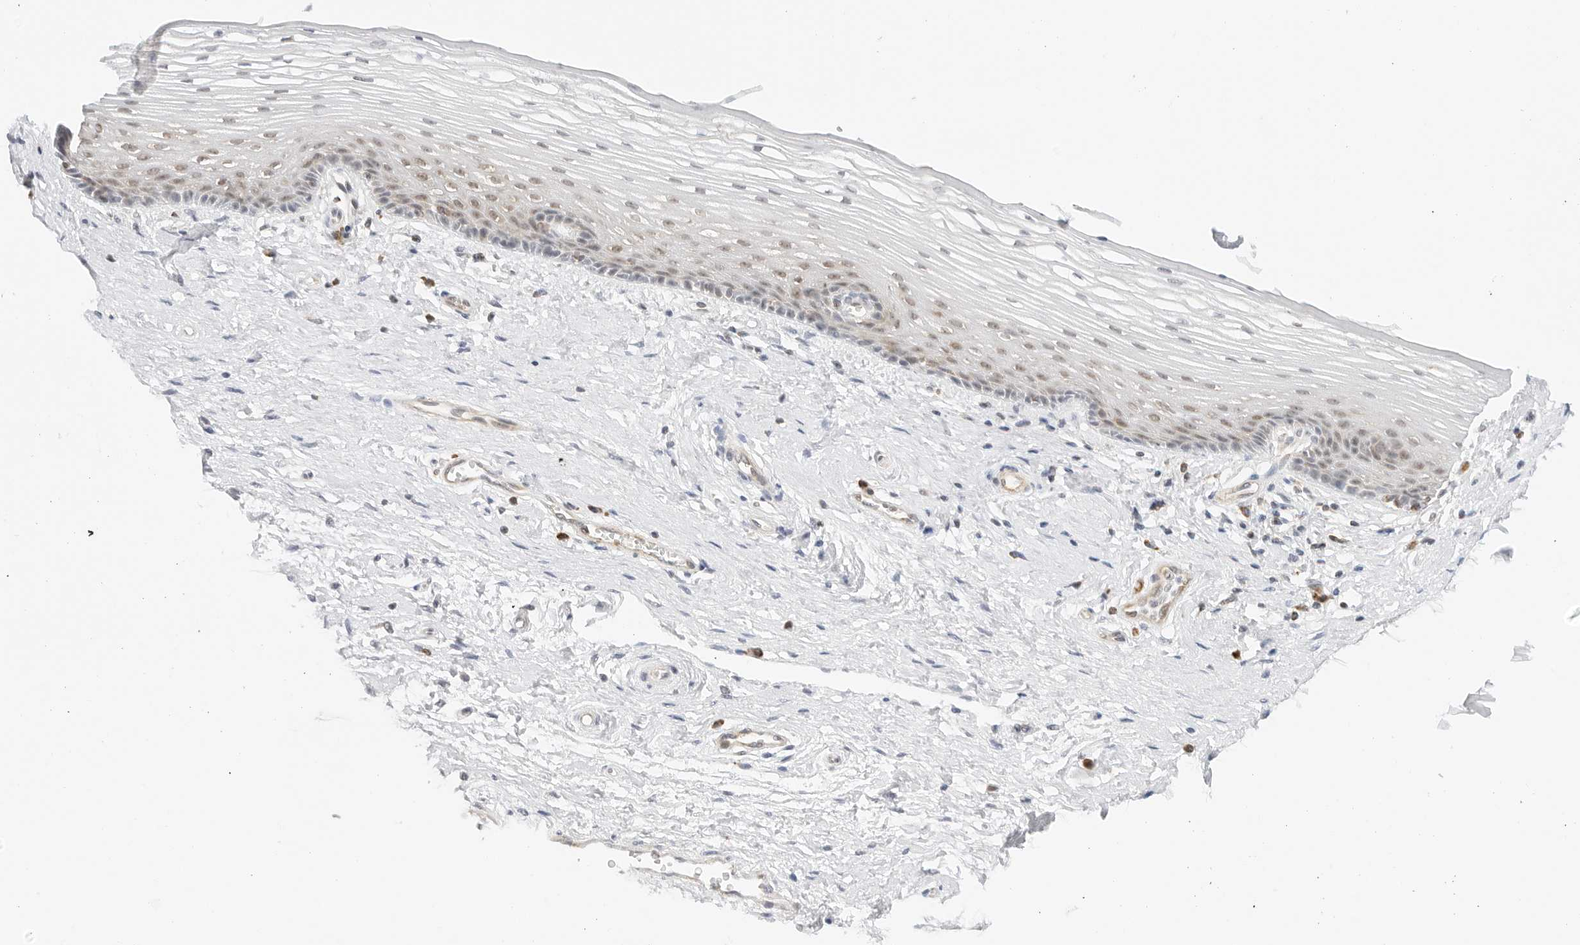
{"staining": {"intensity": "weak", "quantity": "25%-75%", "location": "nuclear"}, "tissue": "vagina", "cell_type": "Squamous epithelial cells", "image_type": "normal", "snomed": [{"axis": "morphology", "description": "Normal tissue, NOS"}, {"axis": "topography", "description": "Vagina"}], "caption": "The histopathology image displays immunohistochemical staining of unremarkable vagina. There is weak nuclear positivity is seen in approximately 25%-75% of squamous epithelial cells.", "gene": "GORAB", "patient": {"sex": "female", "age": 46}}